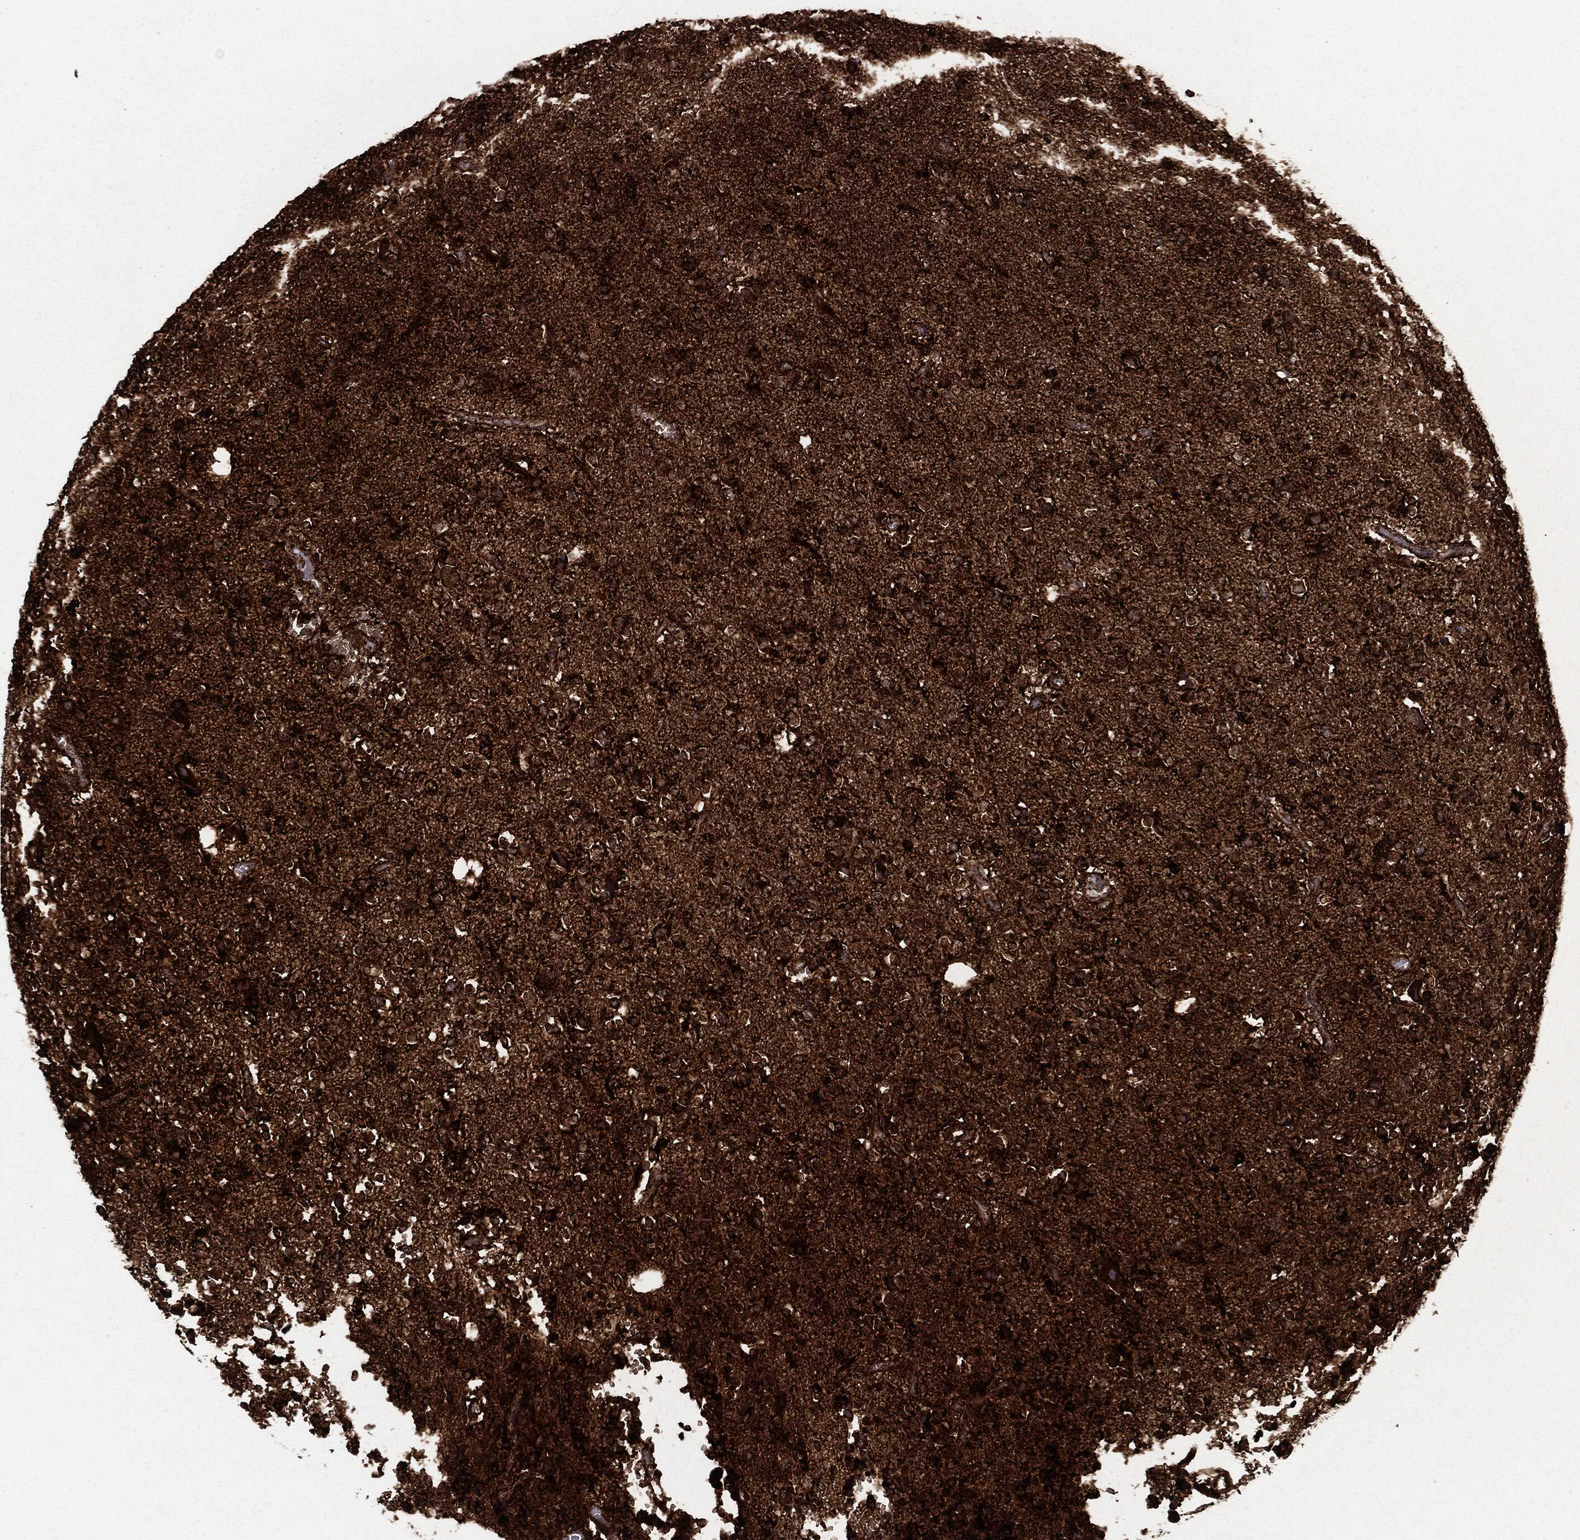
{"staining": {"intensity": "strong", "quantity": ">75%", "location": "cytoplasmic/membranous"}, "tissue": "glioma", "cell_type": "Tumor cells", "image_type": "cancer", "snomed": [{"axis": "morphology", "description": "Glioma, malignant, Low grade"}, {"axis": "topography", "description": "Brain"}], "caption": "Protein staining of low-grade glioma (malignant) tissue demonstrates strong cytoplasmic/membranous positivity in about >75% of tumor cells. (Stains: DAB (3,3'-diaminobenzidine) in brown, nuclei in blue, Microscopy: brightfield microscopy at high magnification).", "gene": "MAP2K1", "patient": {"sex": "male", "age": 41}}